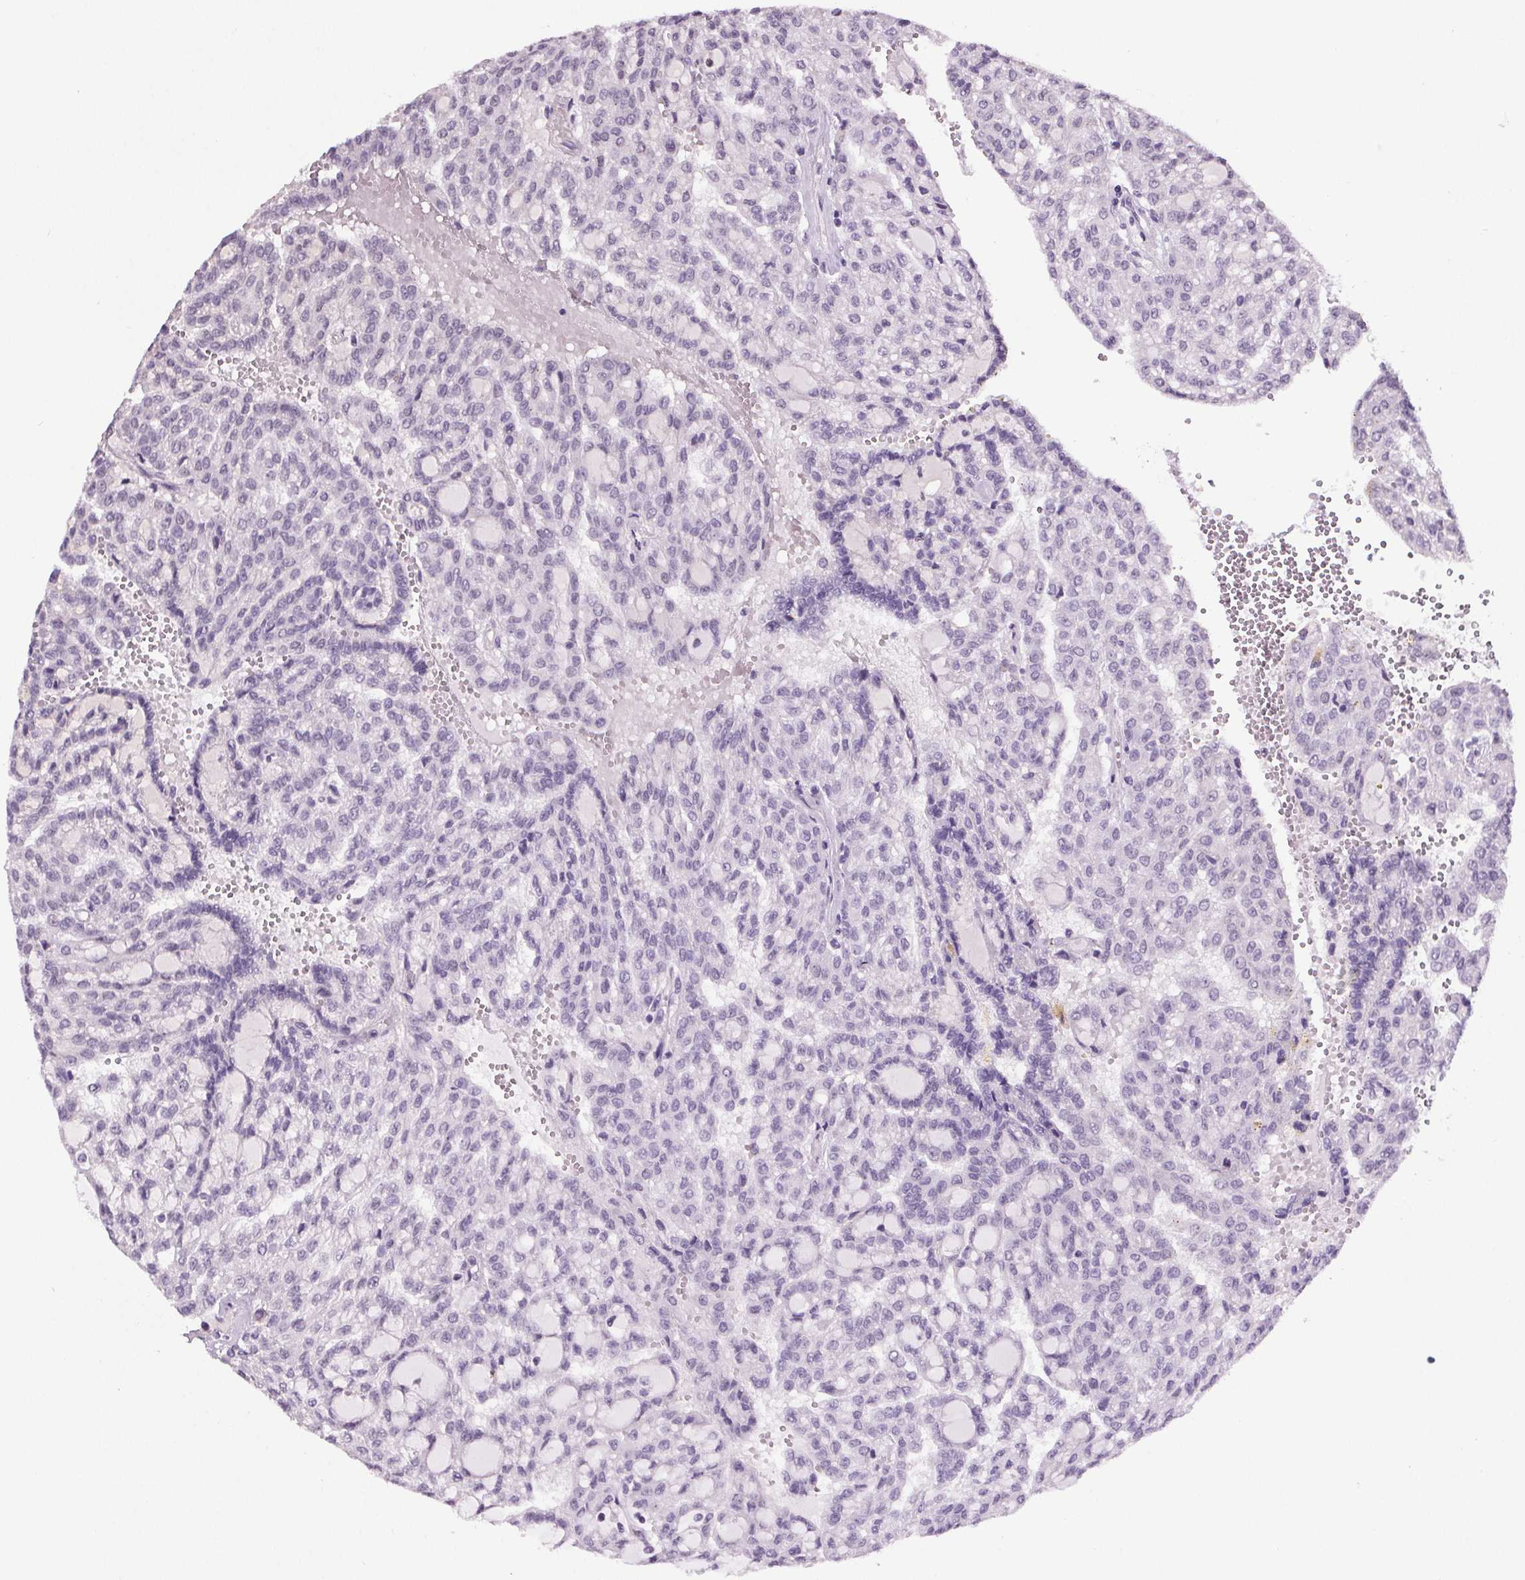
{"staining": {"intensity": "negative", "quantity": "none", "location": "none"}, "tissue": "renal cancer", "cell_type": "Tumor cells", "image_type": "cancer", "snomed": [{"axis": "morphology", "description": "Adenocarcinoma, NOS"}, {"axis": "topography", "description": "Kidney"}], "caption": "DAB (3,3'-diaminobenzidine) immunohistochemical staining of human renal cancer displays no significant staining in tumor cells. (Brightfield microscopy of DAB (3,3'-diaminobenzidine) IHC at high magnification).", "gene": "CENPF", "patient": {"sex": "male", "age": 63}}